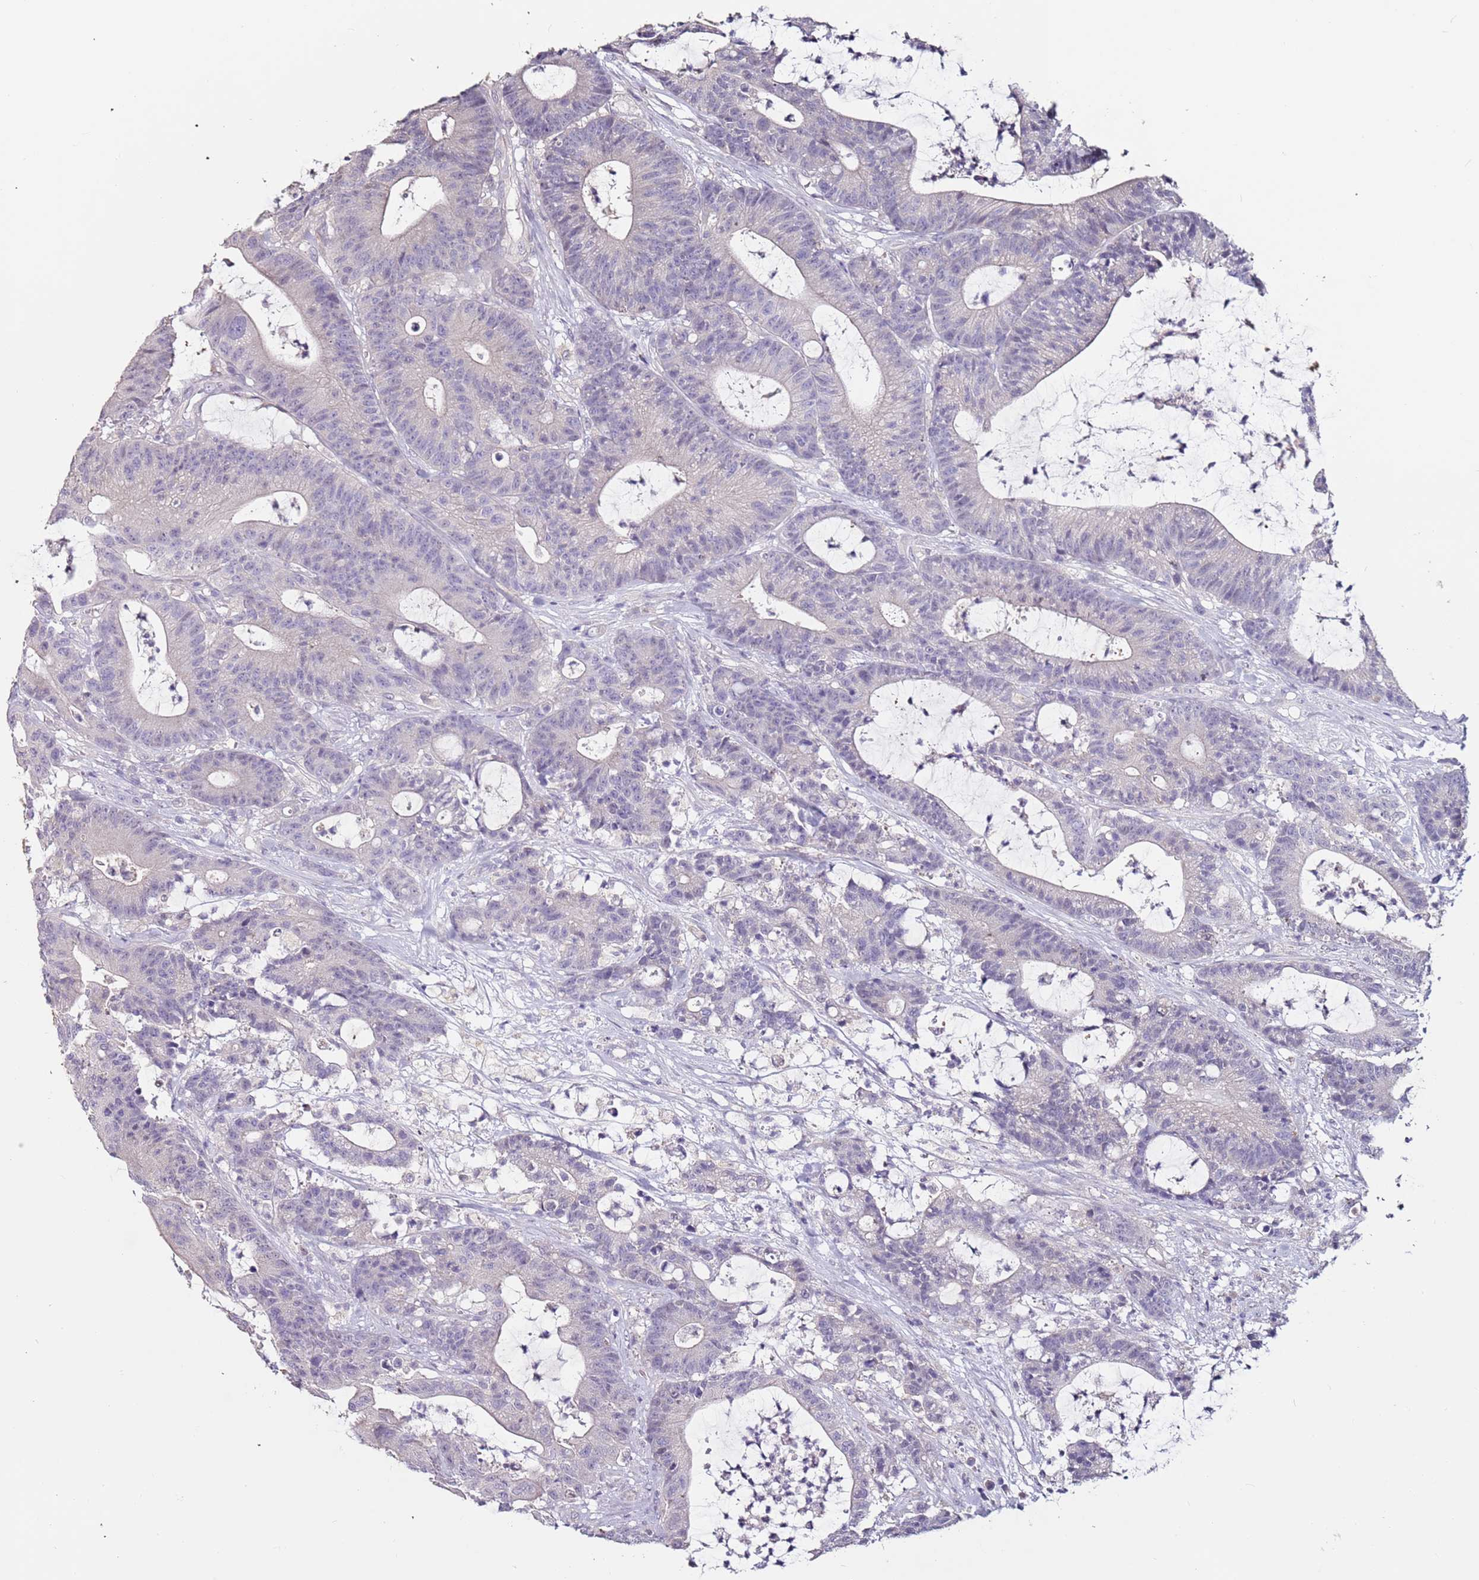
{"staining": {"intensity": "negative", "quantity": "none", "location": "none"}, "tissue": "colorectal cancer", "cell_type": "Tumor cells", "image_type": "cancer", "snomed": [{"axis": "morphology", "description": "Adenocarcinoma, NOS"}, {"axis": "topography", "description": "Colon"}], "caption": "Colorectal adenocarcinoma was stained to show a protein in brown. There is no significant positivity in tumor cells.", "gene": "MDH1", "patient": {"sex": "female", "age": 84}}